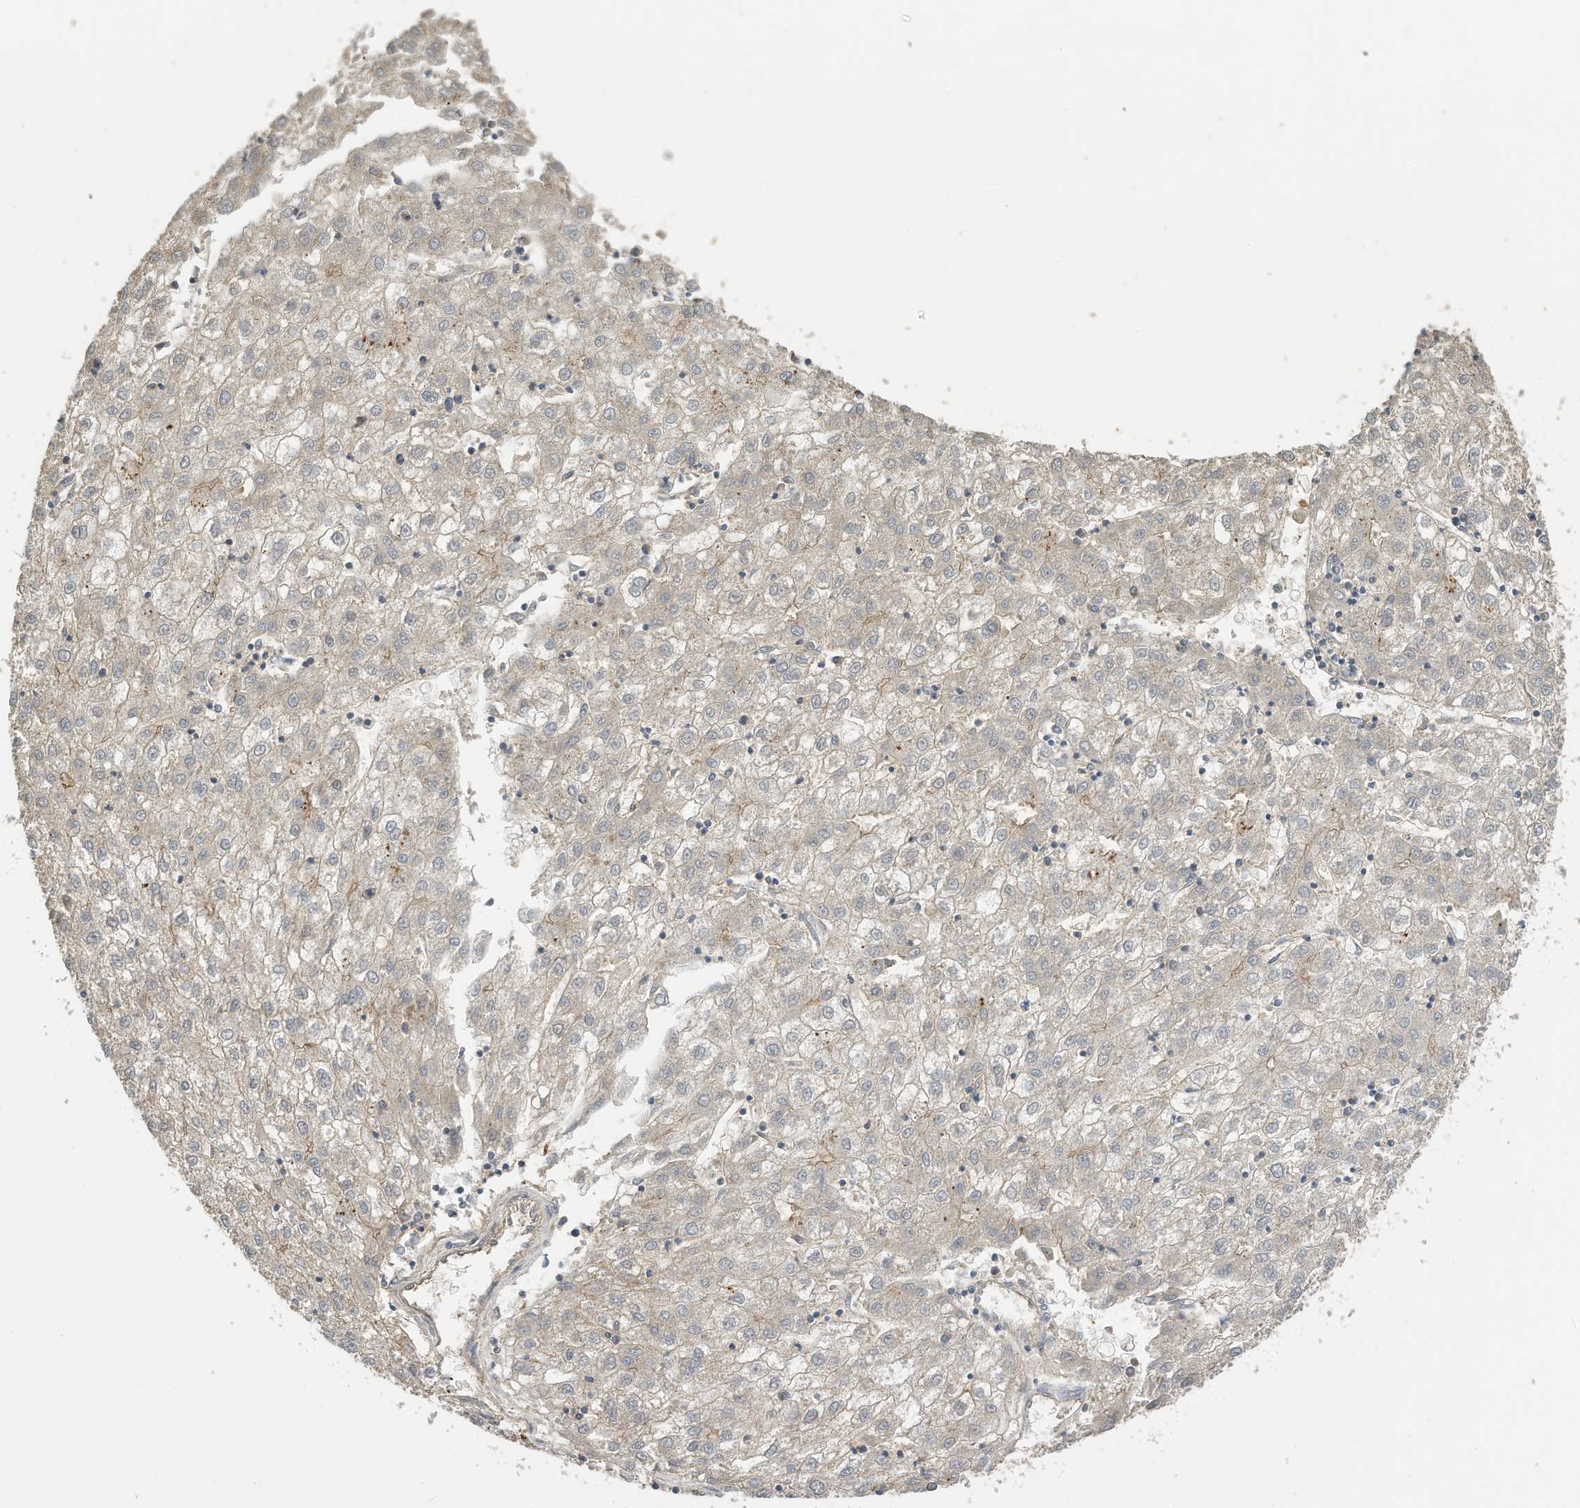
{"staining": {"intensity": "weak", "quantity": "<25%", "location": "cytoplasmic/membranous"}, "tissue": "liver cancer", "cell_type": "Tumor cells", "image_type": "cancer", "snomed": [{"axis": "morphology", "description": "Carcinoma, Hepatocellular, NOS"}, {"axis": "topography", "description": "Liver"}], "caption": "Tumor cells are negative for brown protein staining in liver cancer (hepatocellular carcinoma).", "gene": "REC8", "patient": {"sex": "male", "age": 72}}